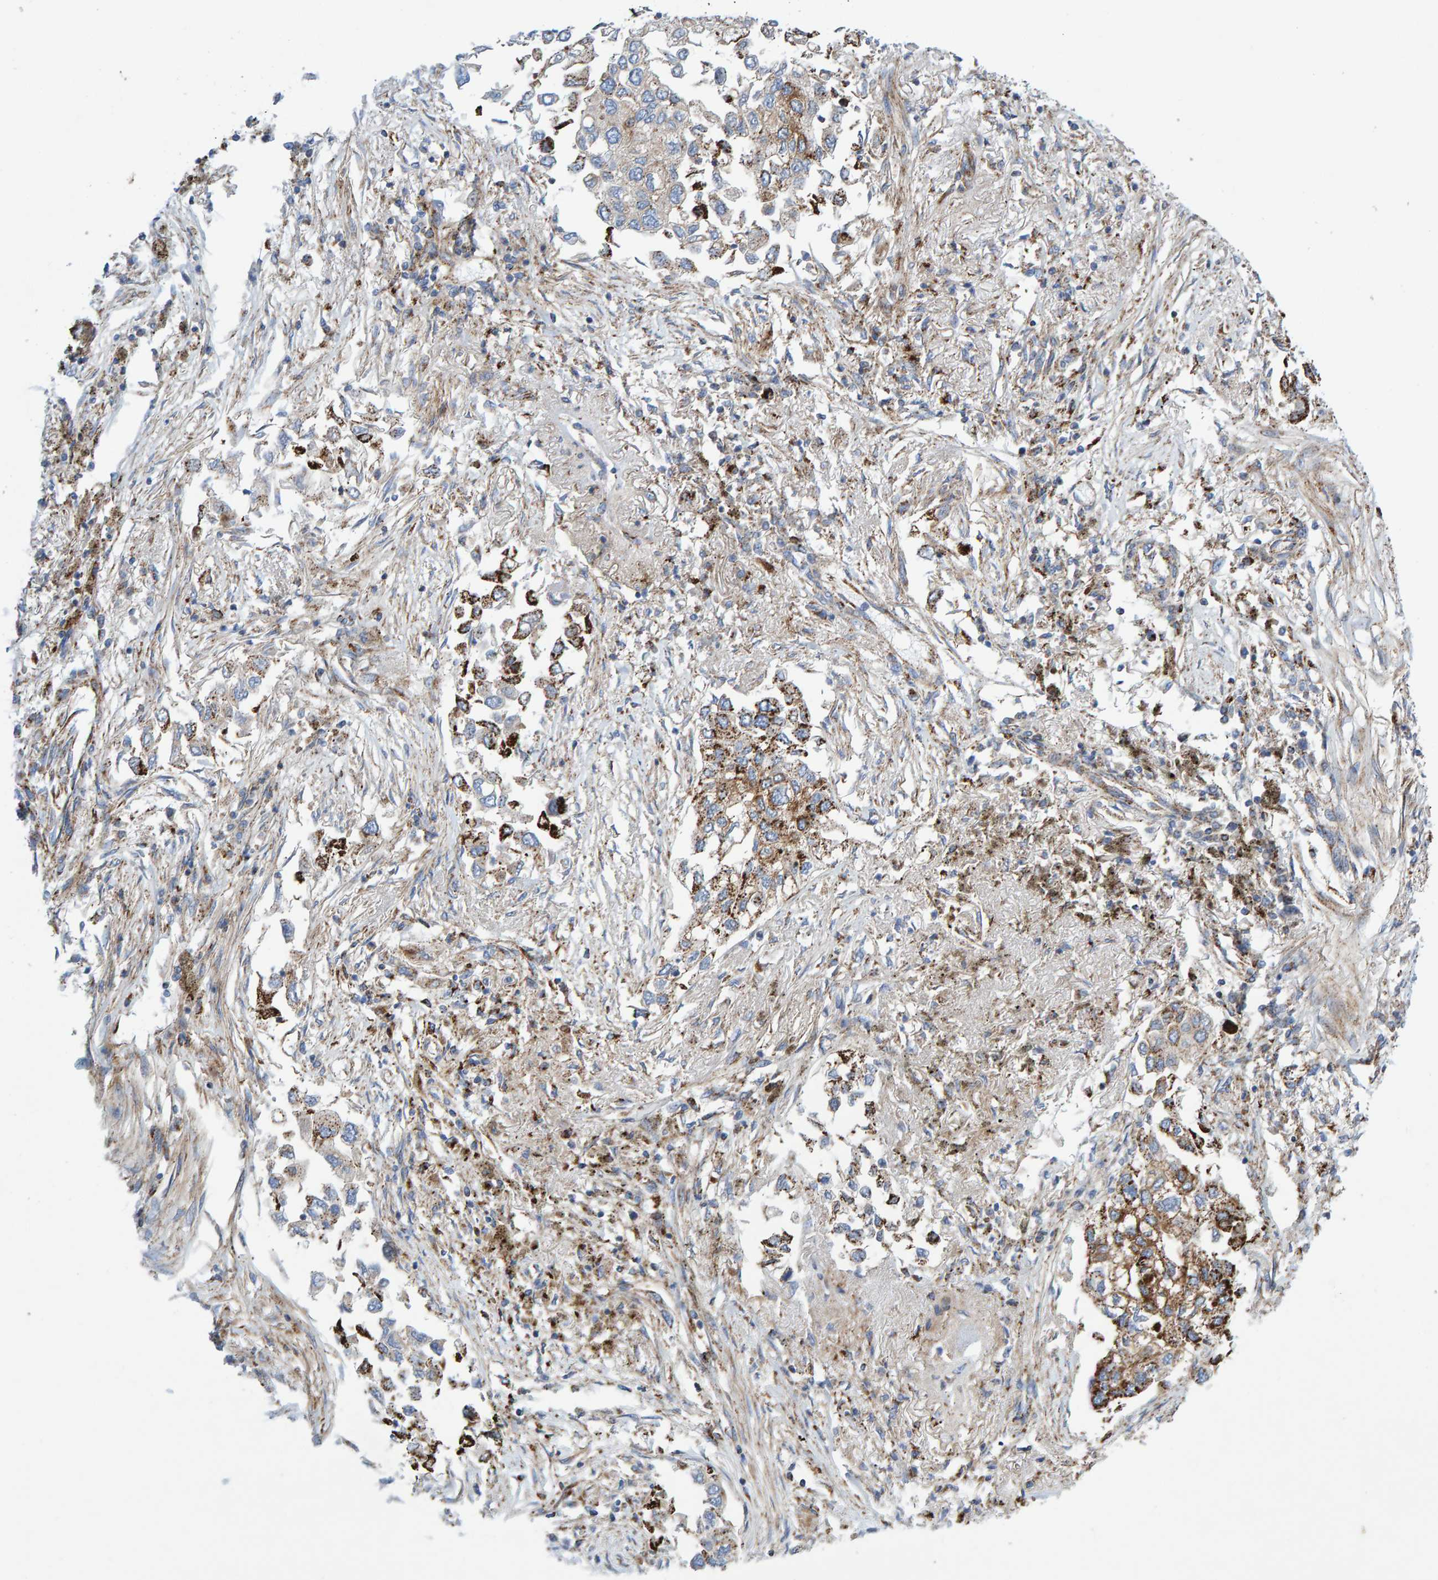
{"staining": {"intensity": "strong", "quantity": "25%-75%", "location": "cytoplasmic/membranous"}, "tissue": "lung cancer", "cell_type": "Tumor cells", "image_type": "cancer", "snomed": [{"axis": "morphology", "description": "Inflammation, NOS"}, {"axis": "morphology", "description": "Adenocarcinoma, NOS"}, {"axis": "topography", "description": "Lung"}], "caption": "Immunohistochemical staining of human lung cancer (adenocarcinoma) shows high levels of strong cytoplasmic/membranous staining in approximately 25%-75% of tumor cells.", "gene": "GGTA1", "patient": {"sex": "male", "age": 63}}